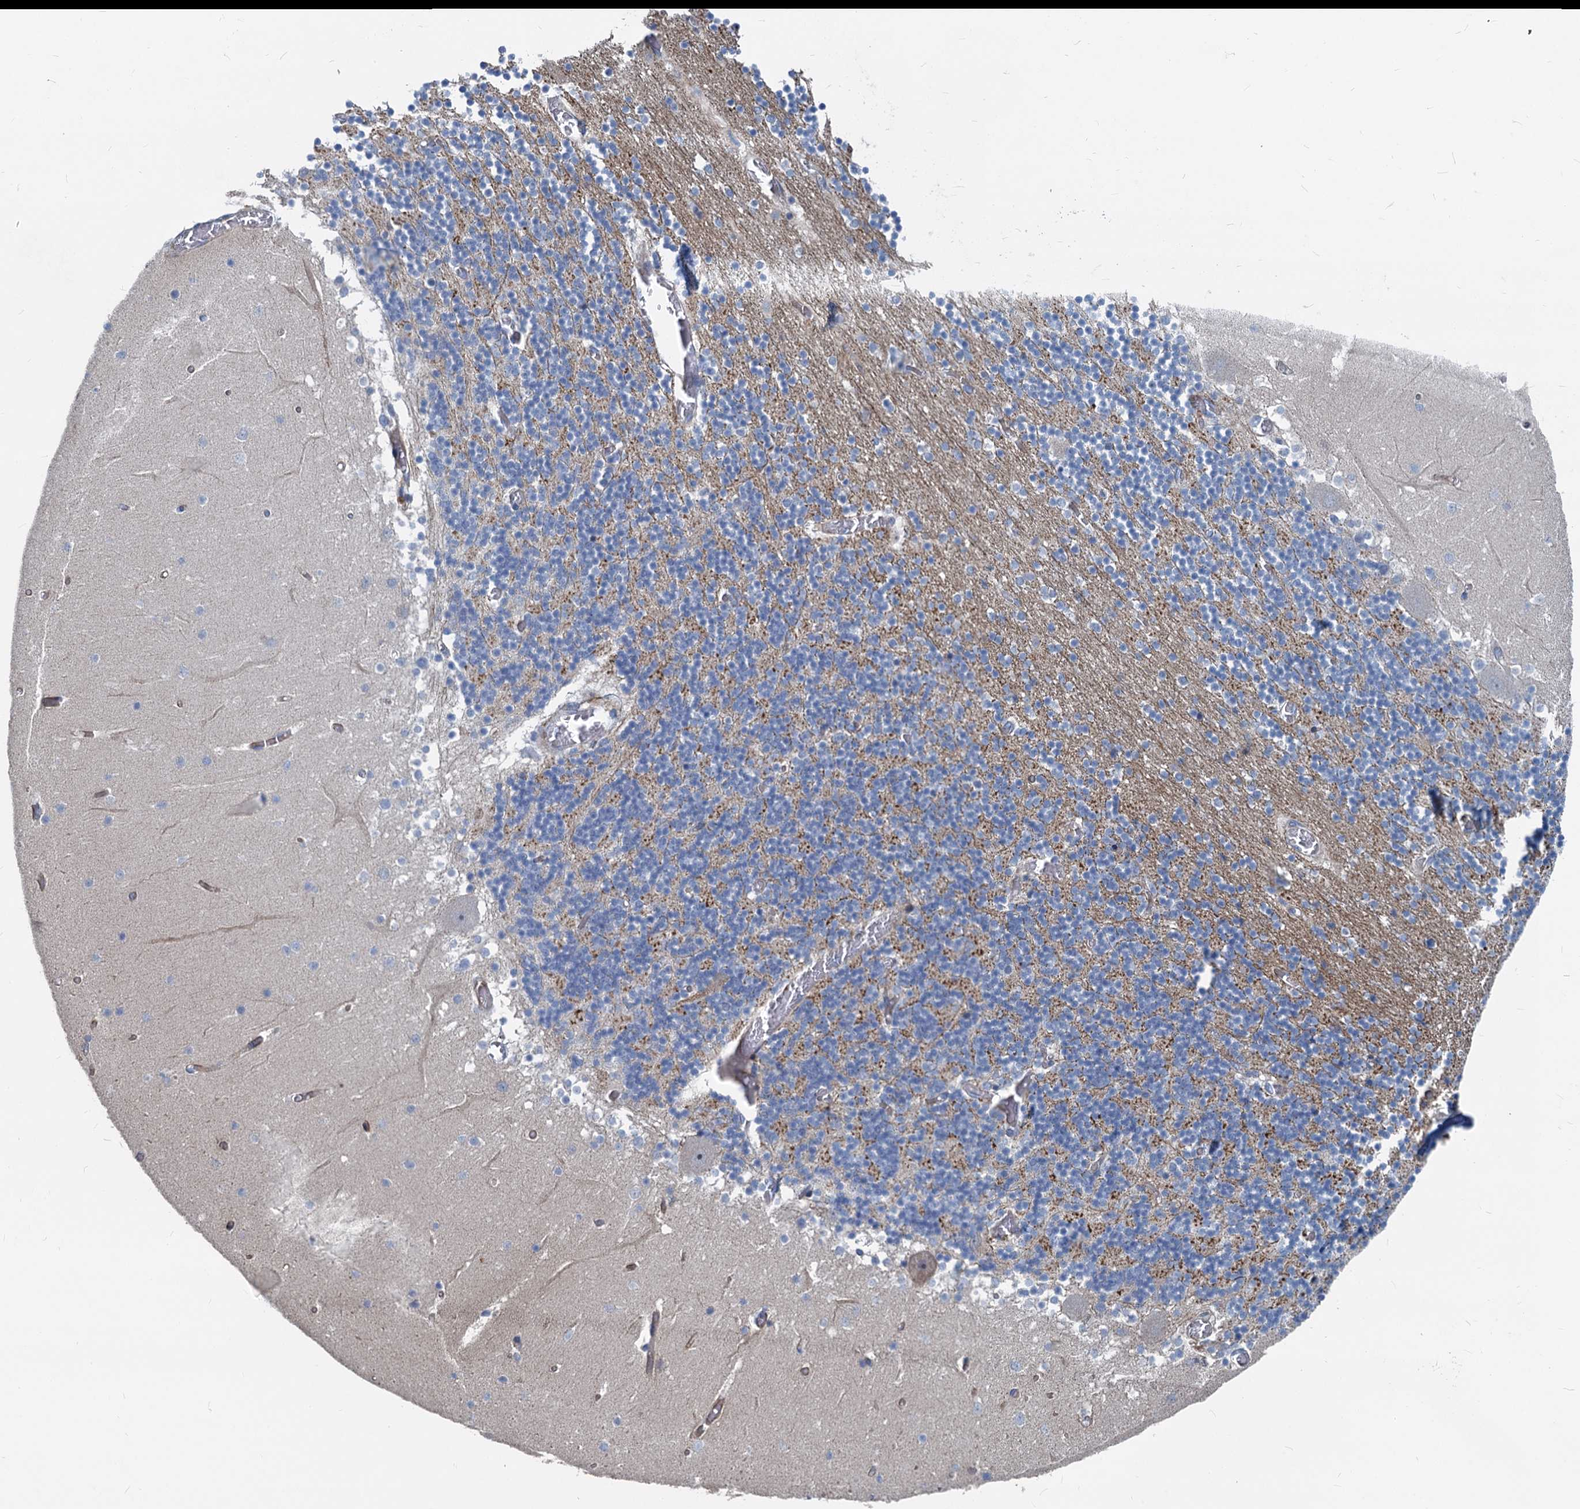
{"staining": {"intensity": "weak", "quantity": "25%-75%", "location": "cytoplasmic/membranous"}, "tissue": "cerebellum", "cell_type": "Cells in granular layer", "image_type": "normal", "snomed": [{"axis": "morphology", "description": "Normal tissue, NOS"}, {"axis": "topography", "description": "Cerebellum"}], "caption": "Cells in granular layer reveal weak cytoplasmic/membranous positivity in about 25%-75% of cells in benign cerebellum. The staining was performed using DAB (3,3'-diaminobenzidine) to visualize the protein expression in brown, while the nuclei were stained in blue with hematoxylin (Magnification: 20x).", "gene": "ASXL3", "patient": {"sex": "female", "age": 28}}